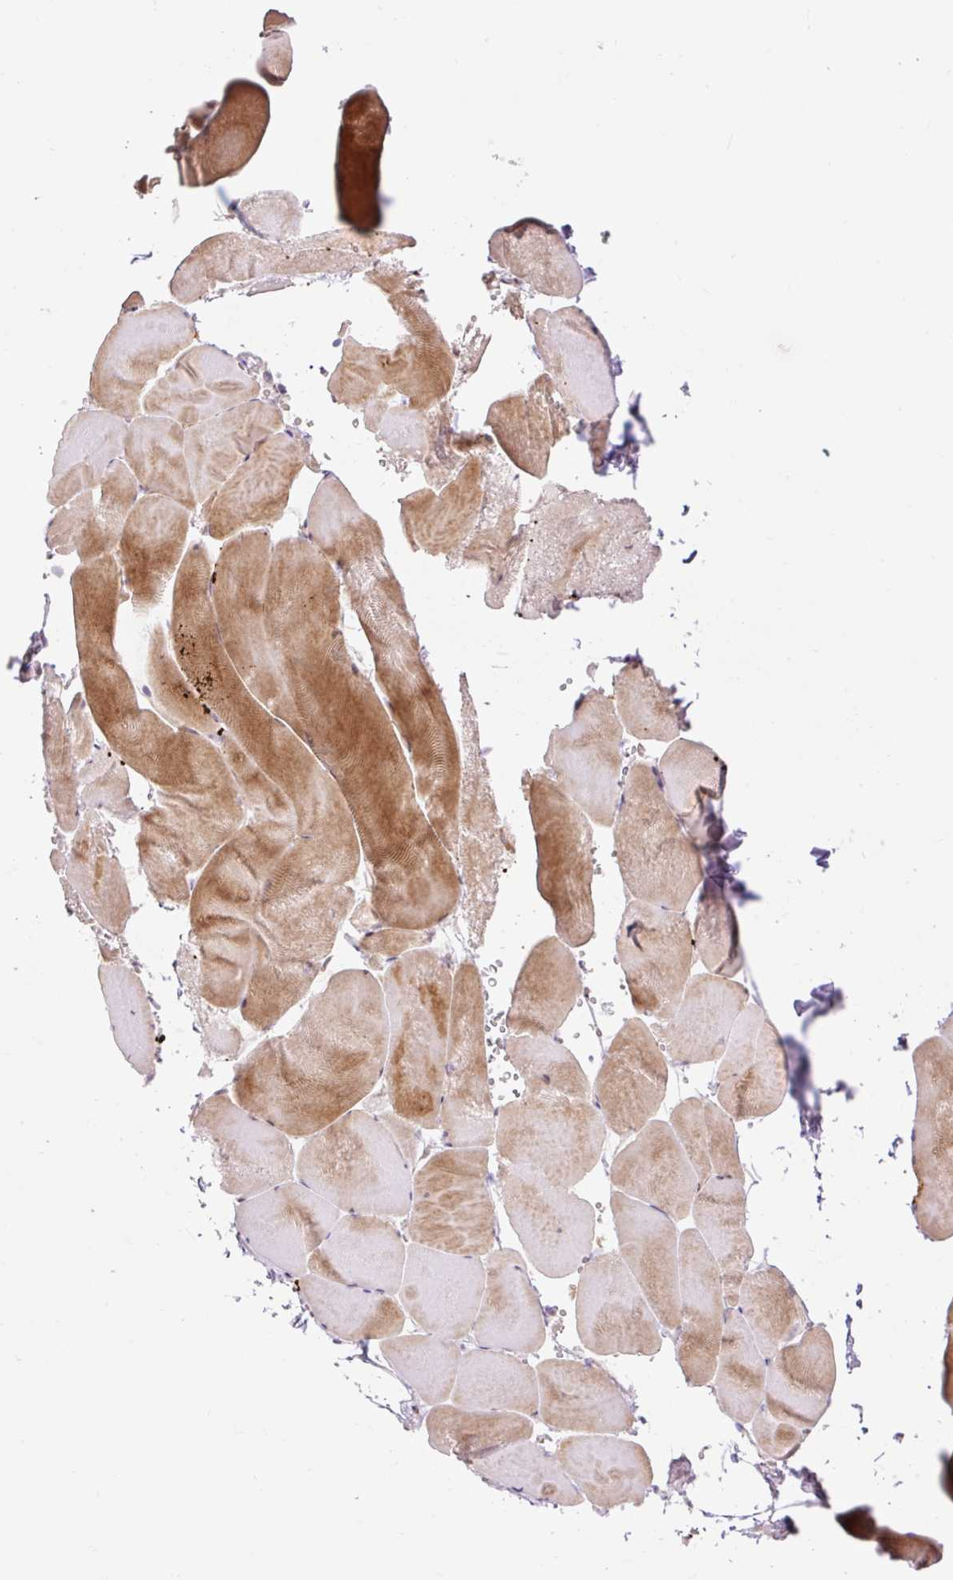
{"staining": {"intensity": "moderate", "quantity": ">75%", "location": "cytoplasmic/membranous,nuclear"}, "tissue": "skeletal muscle", "cell_type": "Myocytes", "image_type": "normal", "snomed": [{"axis": "morphology", "description": "Normal tissue, NOS"}, {"axis": "topography", "description": "Skeletal muscle"}], "caption": "IHC image of normal human skeletal muscle stained for a protein (brown), which shows medium levels of moderate cytoplasmic/membranous,nuclear expression in approximately >75% of myocytes.", "gene": "RIPPLY3", "patient": {"sex": "female", "age": 64}}